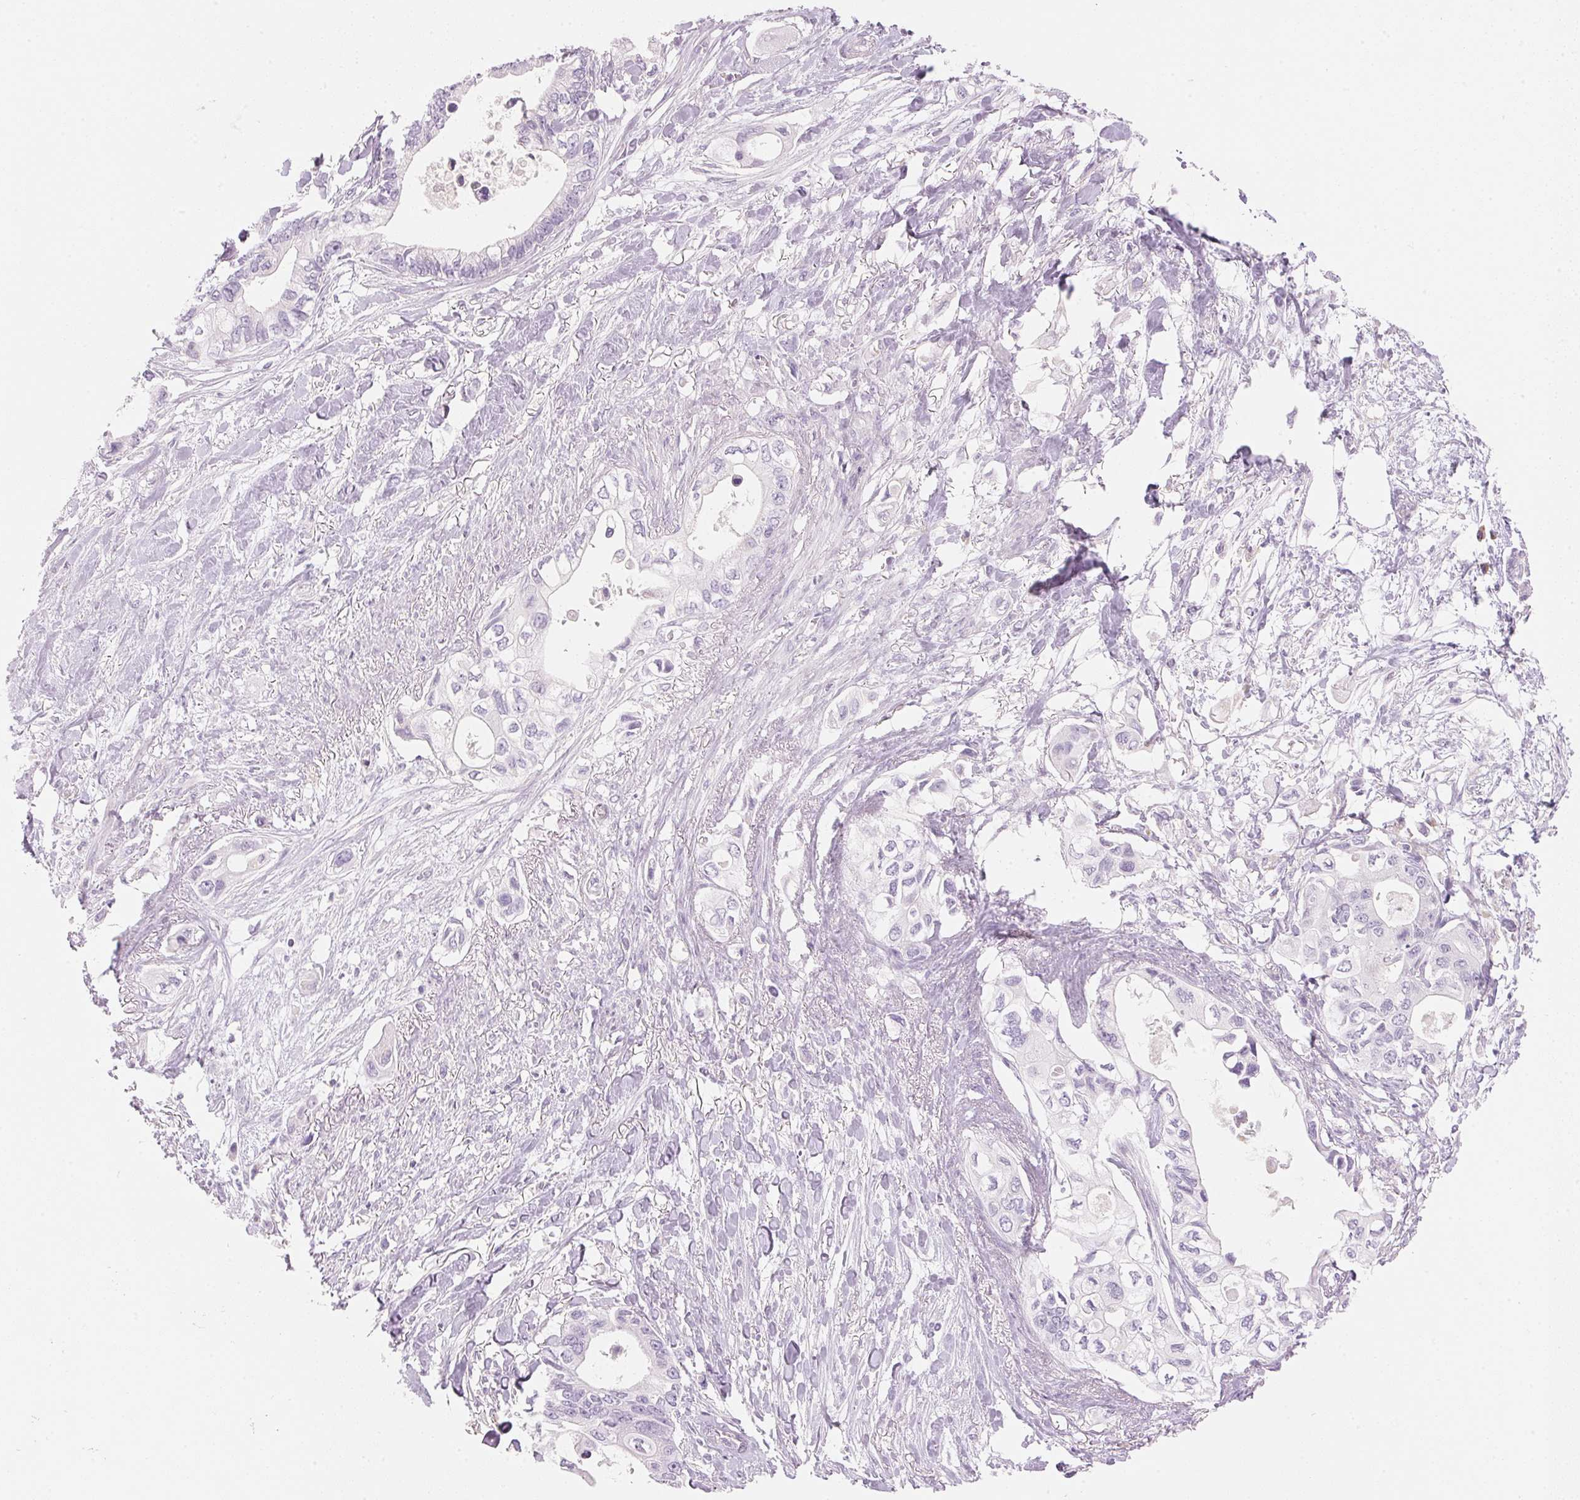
{"staining": {"intensity": "negative", "quantity": "none", "location": "none"}, "tissue": "pancreatic cancer", "cell_type": "Tumor cells", "image_type": "cancer", "snomed": [{"axis": "morphology", "description": "Adenocarcinoma, NOS"}, {"axis": "topography", "description": "Pancreas"}], "caption": "Pancreatic cancer (adenocarcinoma) was stained to show a protein in brown. There is no significant positivity in tumor cells.", "gene": "HOXB13", "patient": {"sex": "female", "age": 63}}